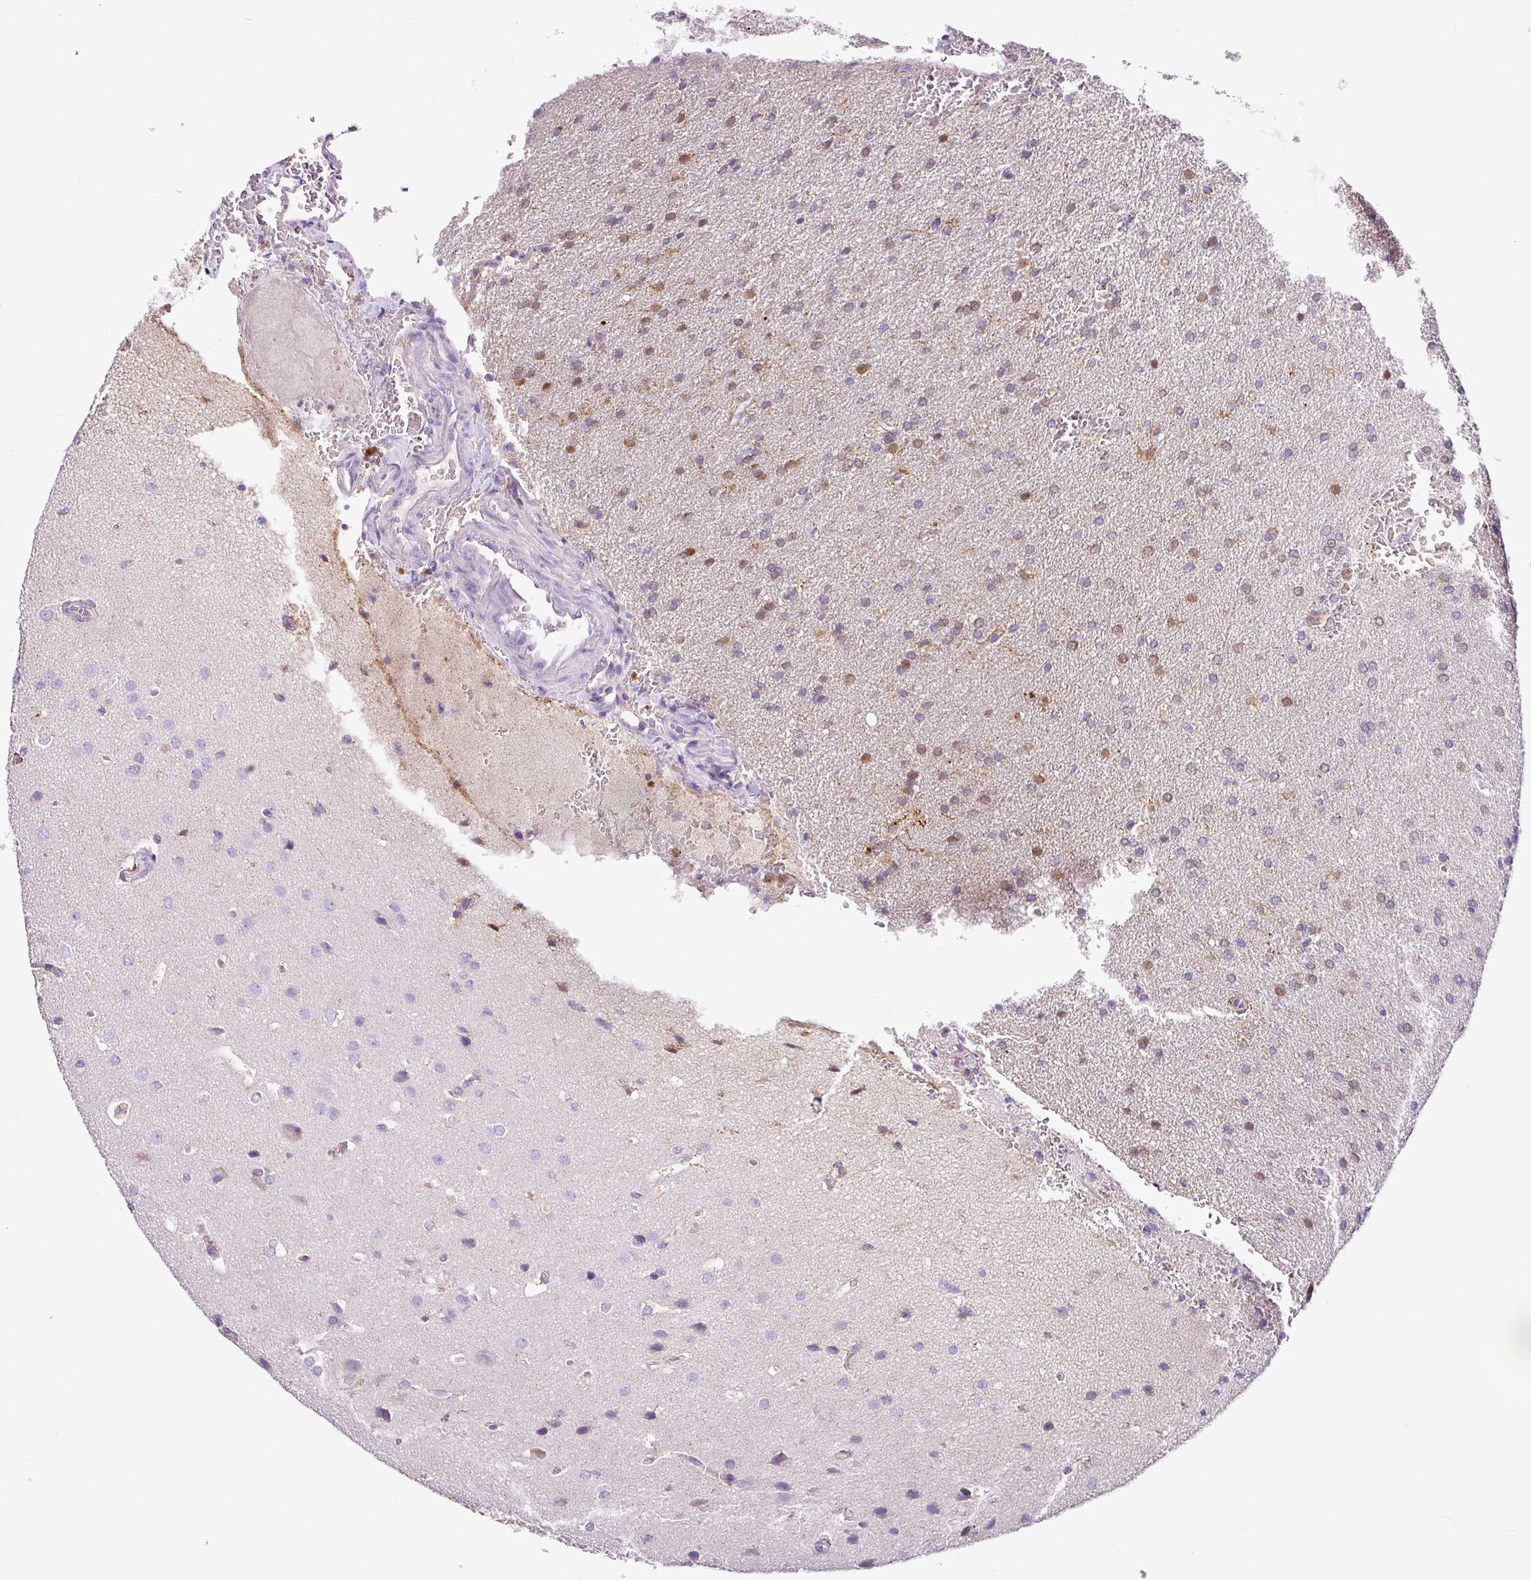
{"staining": {"intensity": "moderate", "quantity": "25%-75%", "location": "cytoplasmic/membranous"}, "tissue": "glioma", "cell_type": "Tumor cells", "image_type": "cancer", "snomed": [{"axis": "morphology", "description": "Glioma, malignant, Low grade"}, {"axis": "topography", "description": "Brain"}], "caption": "Malignant glioma (low-grade) stained for a protein (brown) displays moderate cytoplasmic/membranous positive expression in approximately 25%-75% of tumor cells.", "gene": "HMCN2", "patient": {"sex": "female", "age": 33}}